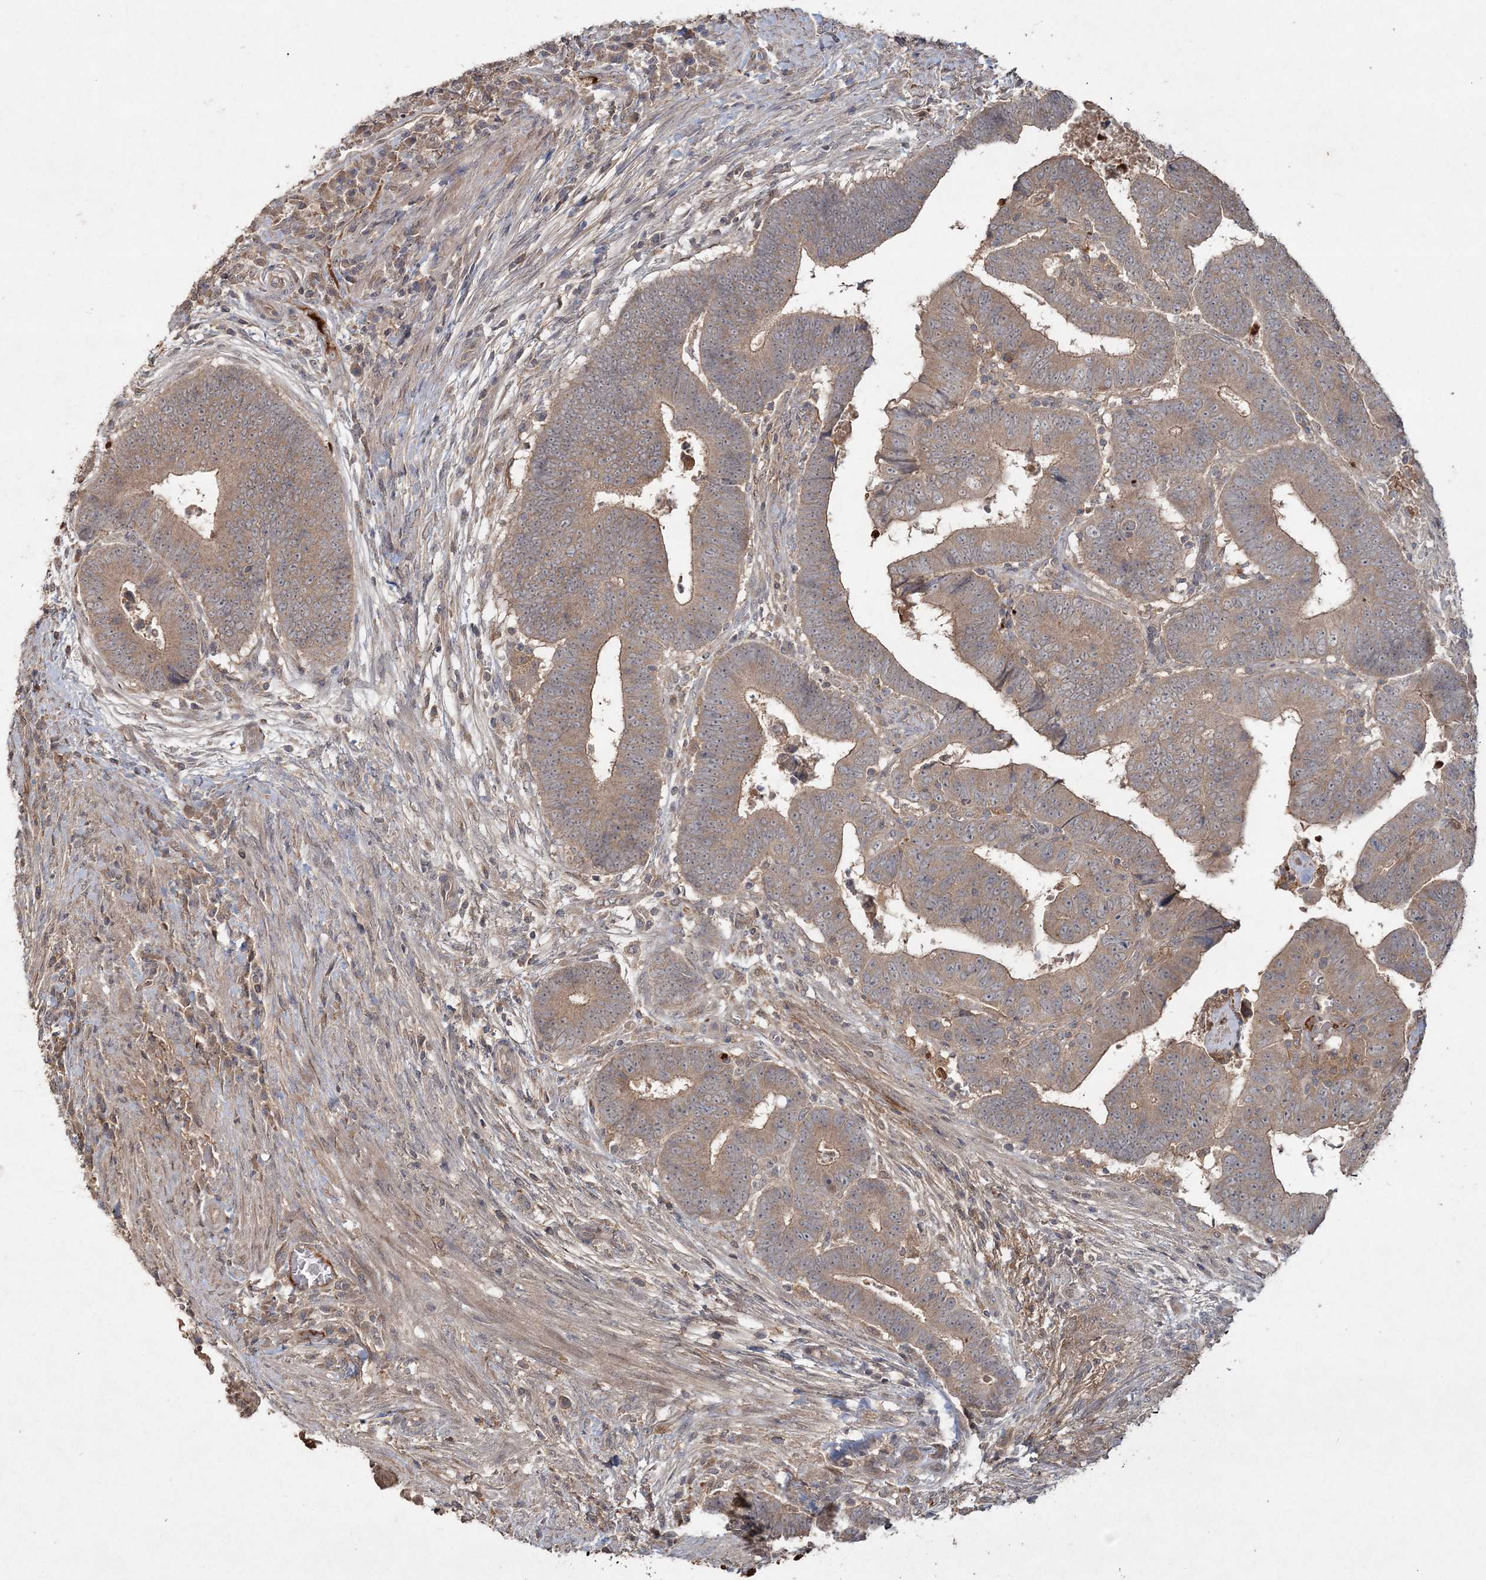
{"staining": {"intensity": "weak", "quantity": ">75%", "location": "cytoplasmic/membranous"}, "tissue": "colorectal cancer", "cell_type": "Tumor cells", "image_type": "cancer", "snomed": [{"axis": "morphology", "description": "Normal tissue, NOS"}, {"axis": "morphology", "description": "Adenocarcinoma, NOS"}, {"axis": "topography", "description": "Rectum"}], "caption": "This histopathology image reveals immunohistochemistry staining of human colorectal adenocarcinoma, with low weak cytoplasmic/membranous positivity in approximately >75% of tumor cells.", "gene": "SPRY1", "patient": {"sex": "female", "age": 65}}